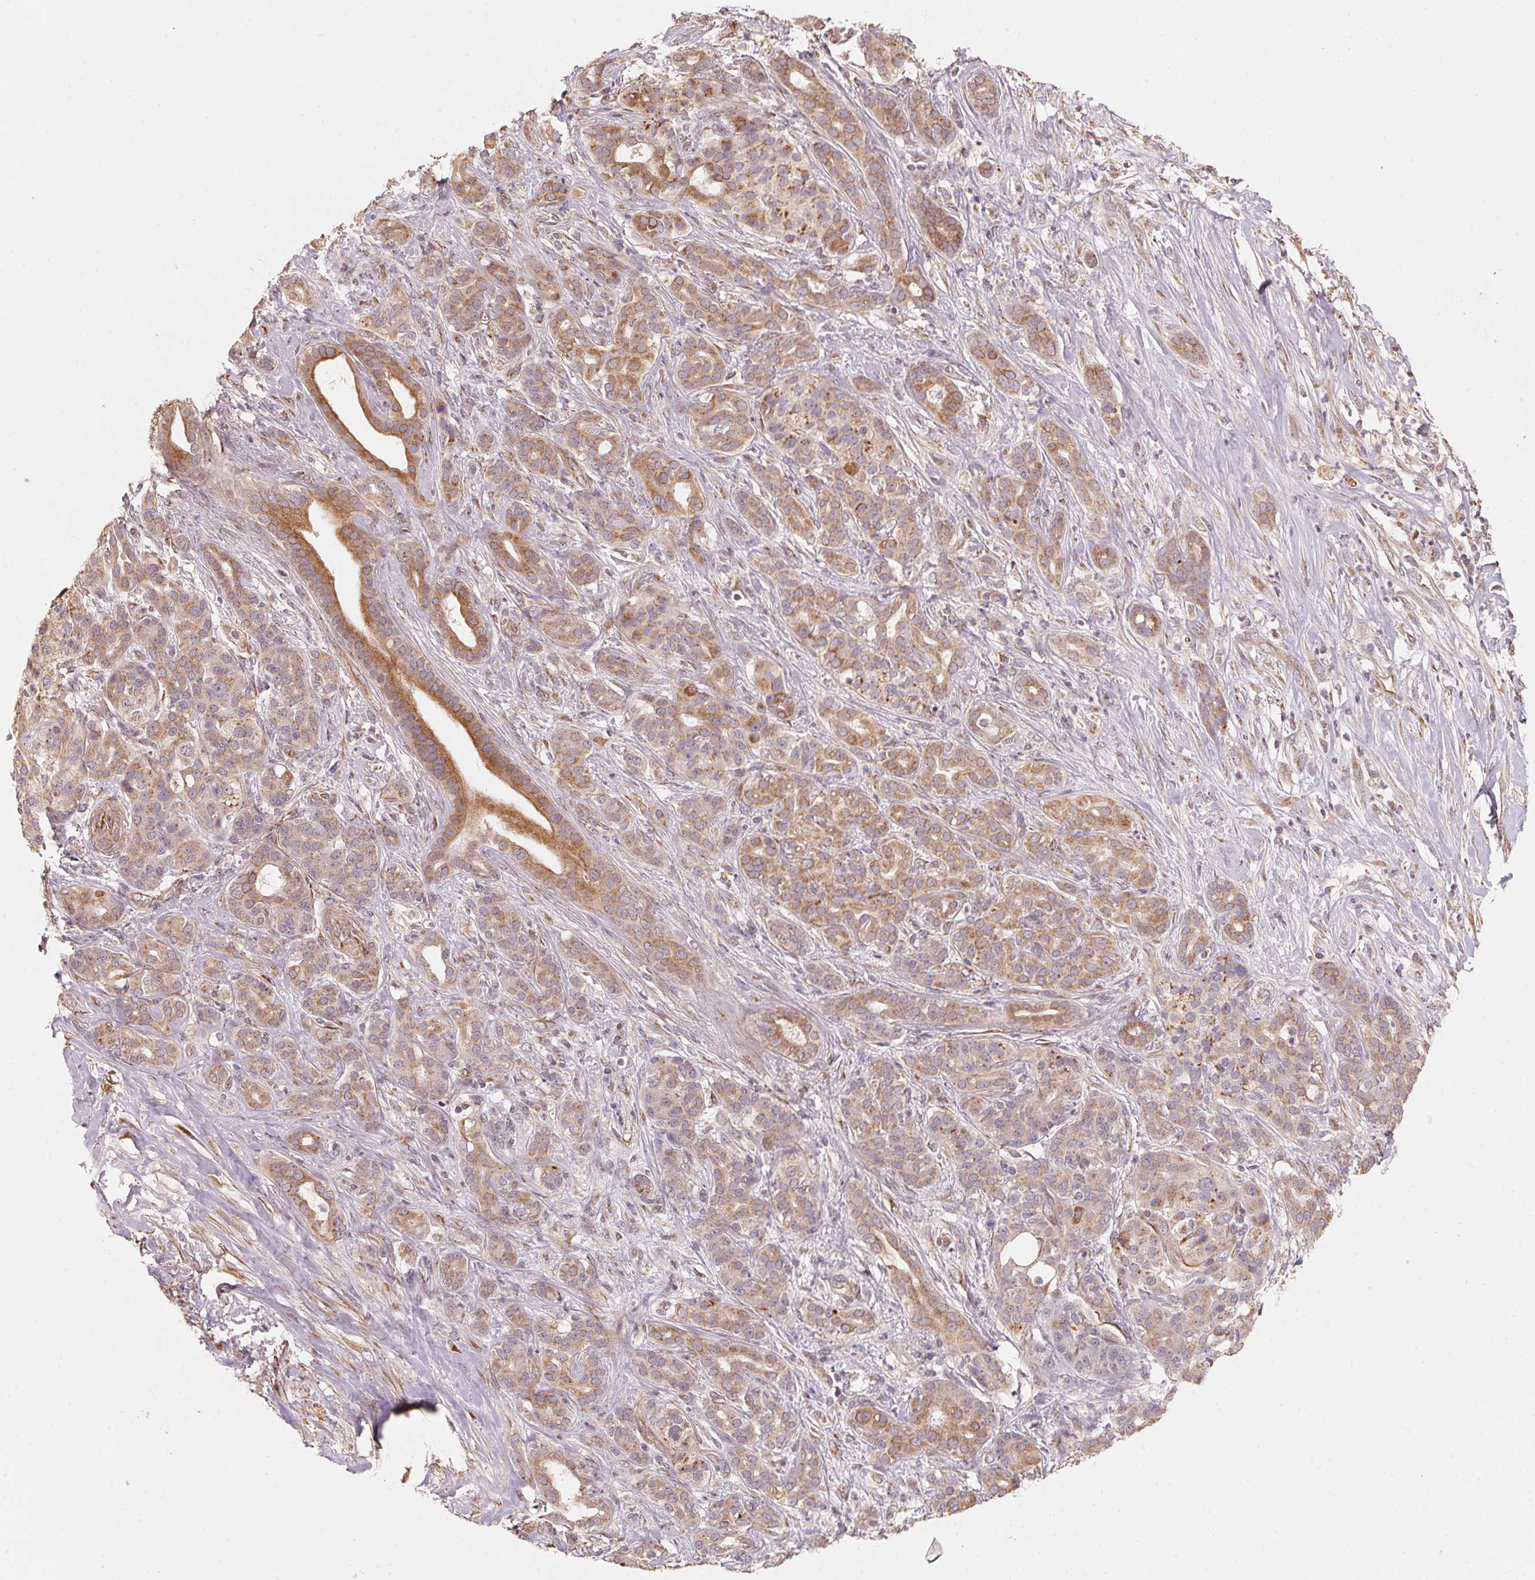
{"staining": {"intensity": "moderate", "quantity": ">75%", "location": "cytoplasmic/membranous"}, "tissue": "pancreatic cancer", "cell_type": "Tumor cells", "image_type": "cancer", "snomed": [{"axis": "morphology", "description": "Normal tissue, NOS"}, {"axis": "morphology", "description": "Inflammation, NOS"}, {"axis": "morphology", "description": "Adenocarcinoma, NOS"}, {"axis": "topography", "description": "Pancreas"}], "caption": "A brown stain highlights moderate cytoplasmic/membranous expression of a protein in human pancreatic cancer tumor cells.", "gene": "TSPAN12", "patient": {"sex": "male", "age": 57}}